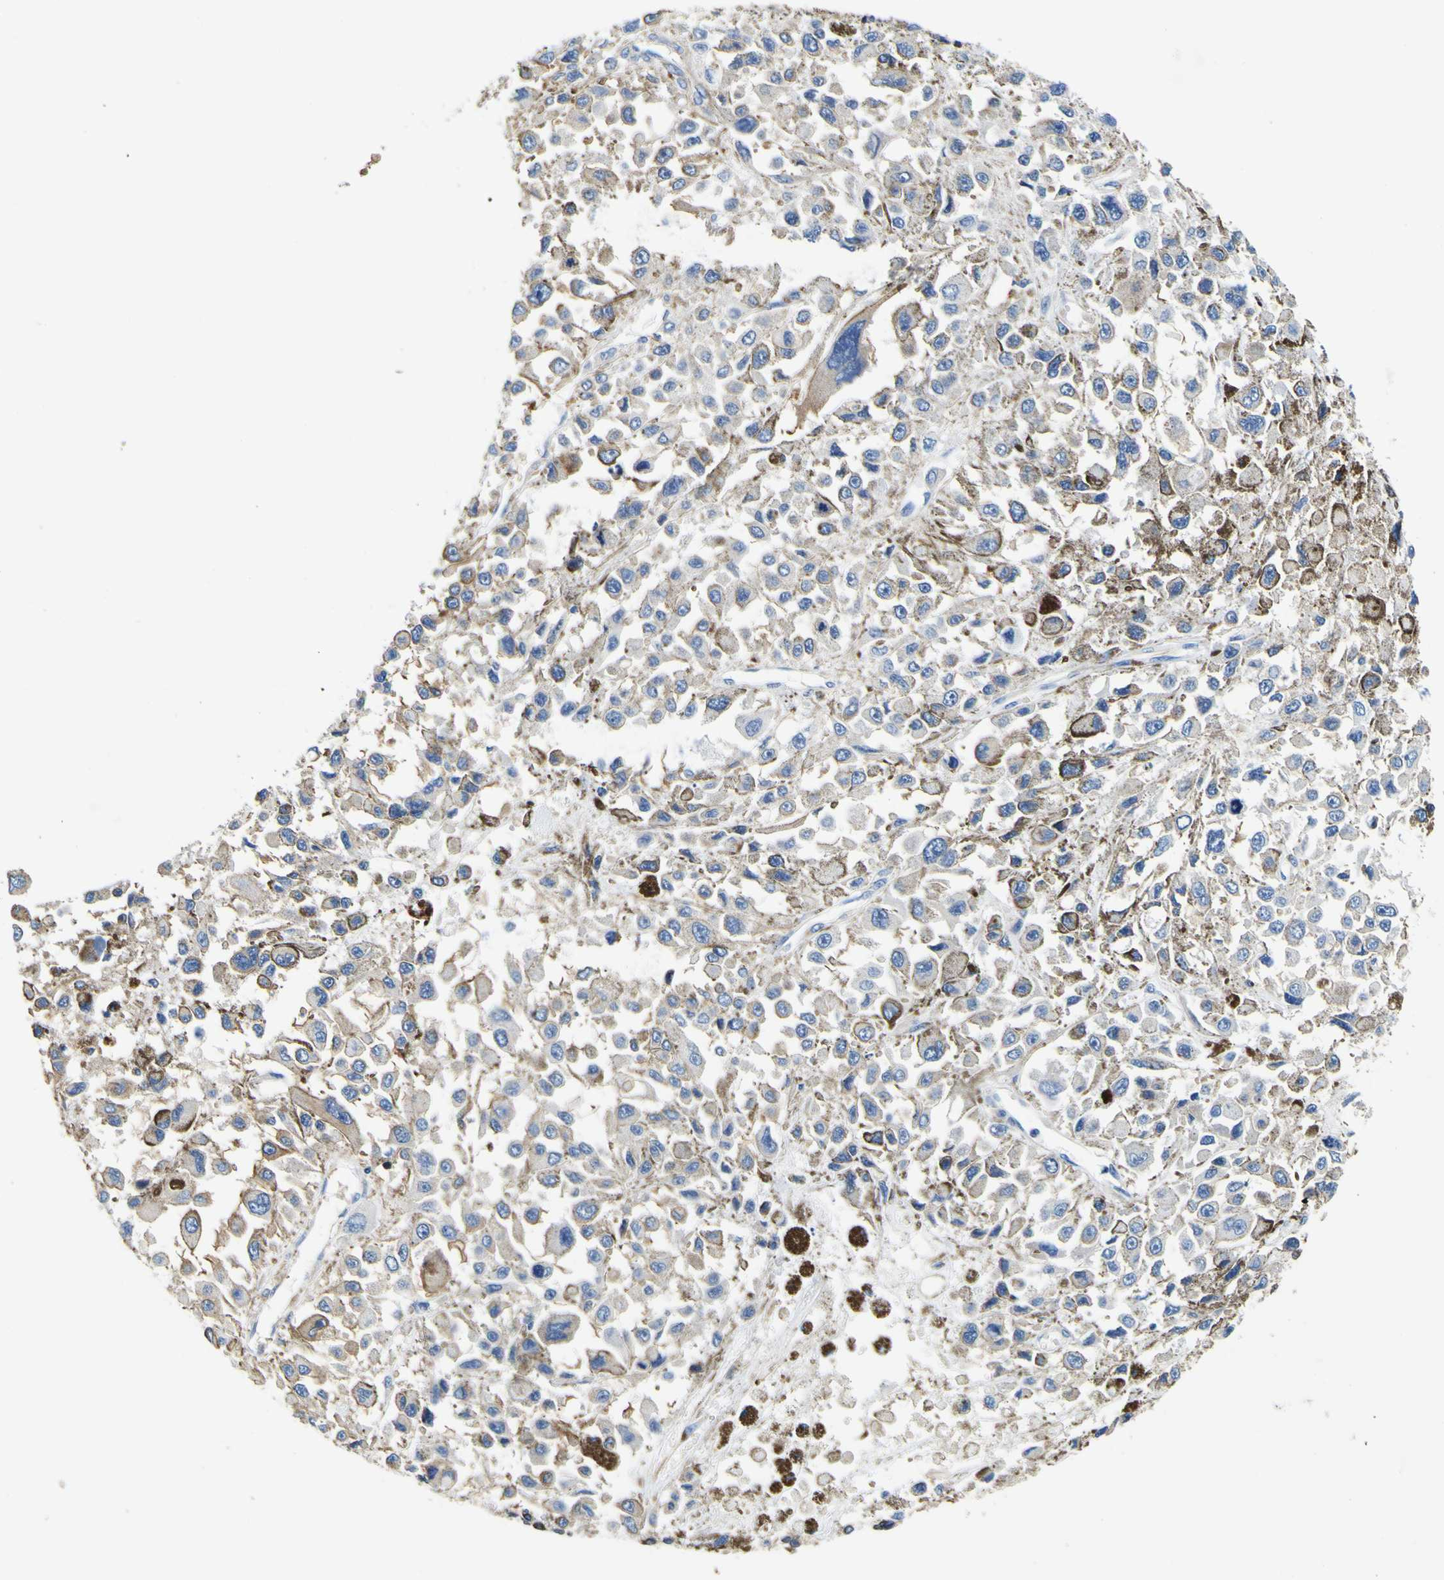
{"staining": {"intensity": "weak", "quantity": ">75%", "location": "cytoplasmic/membranous"}, "tissue": "melanoma", "cell_type": "Tumor cells", "image_type": "cancer", "snomed": [{"axis": "morphology", "description": "Malignant melanoma, Metastatic site"}, {"axis": "topography", "description": "Lymph node"}], "caption": "A brown stain highlights weak cytoplasmic/membranous positivity of a protein in human malignant melanoma (metastatic site) tumor cells.", "gene": "TUBA1B", "patient": {"sex": "male", "age": 59}}